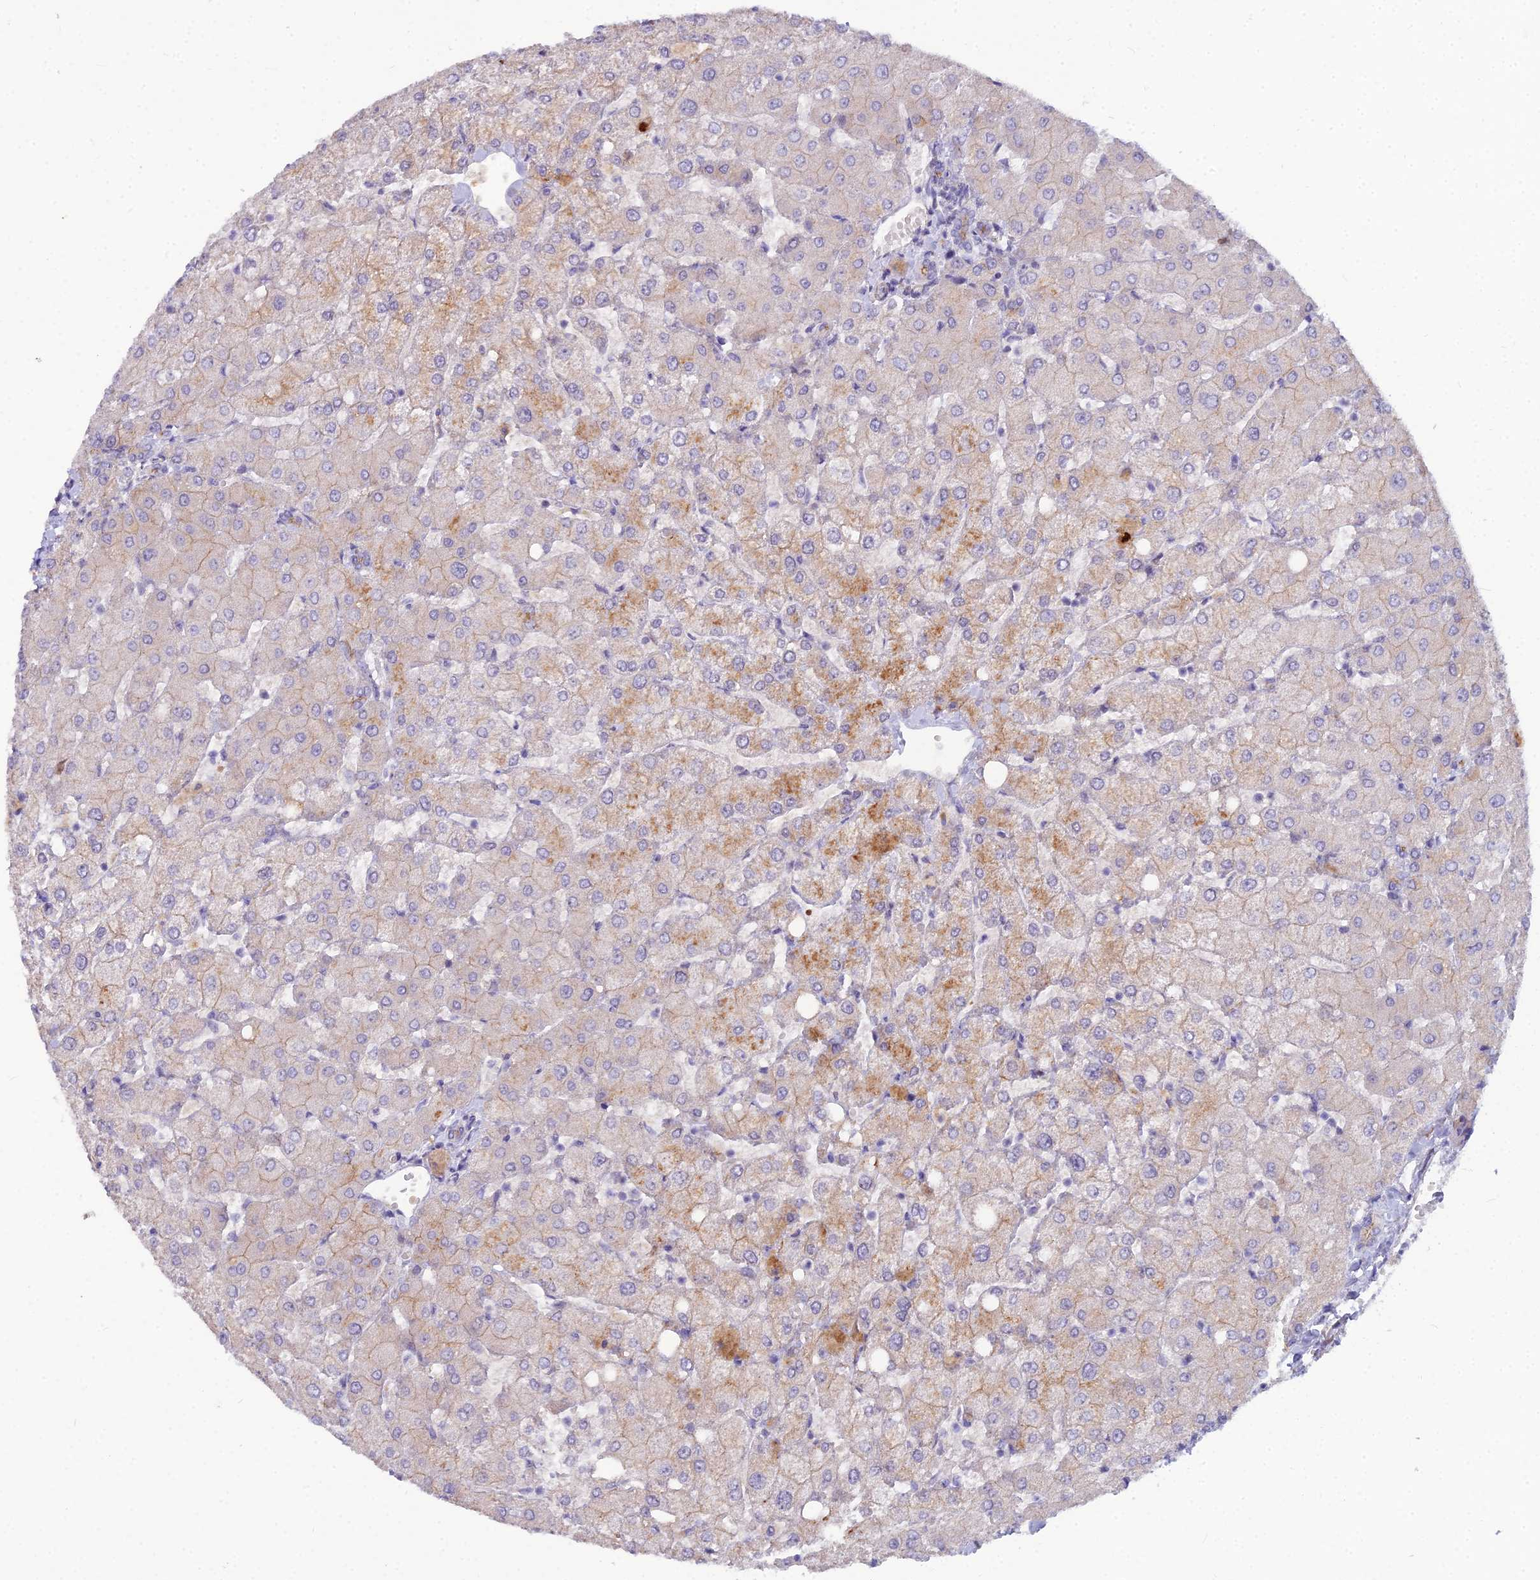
{"staining": {"intensity": "negative", "quantity": "none", "location": "none"}, "tissue": "liver", "cell_type": "Cholangiocytes", "image_type": "normal", "snomed": [{"axis": "morphology", "description": "Normal tissue, NOS"}, {"axis": "topography", "description": "Liver"}], "caption": "The immunohistochemistry (IHC) micrograph has no significant expression in cholangiocytes of liver. (Stains: DAB (3,3'-diaminobenzidine) IHC with hematoxylin counter stain, Microscopy: brightfield microscopy at high magnification).", "gene": "ENSG00000285920", "patient": {"sex": "female", "age": 54}}